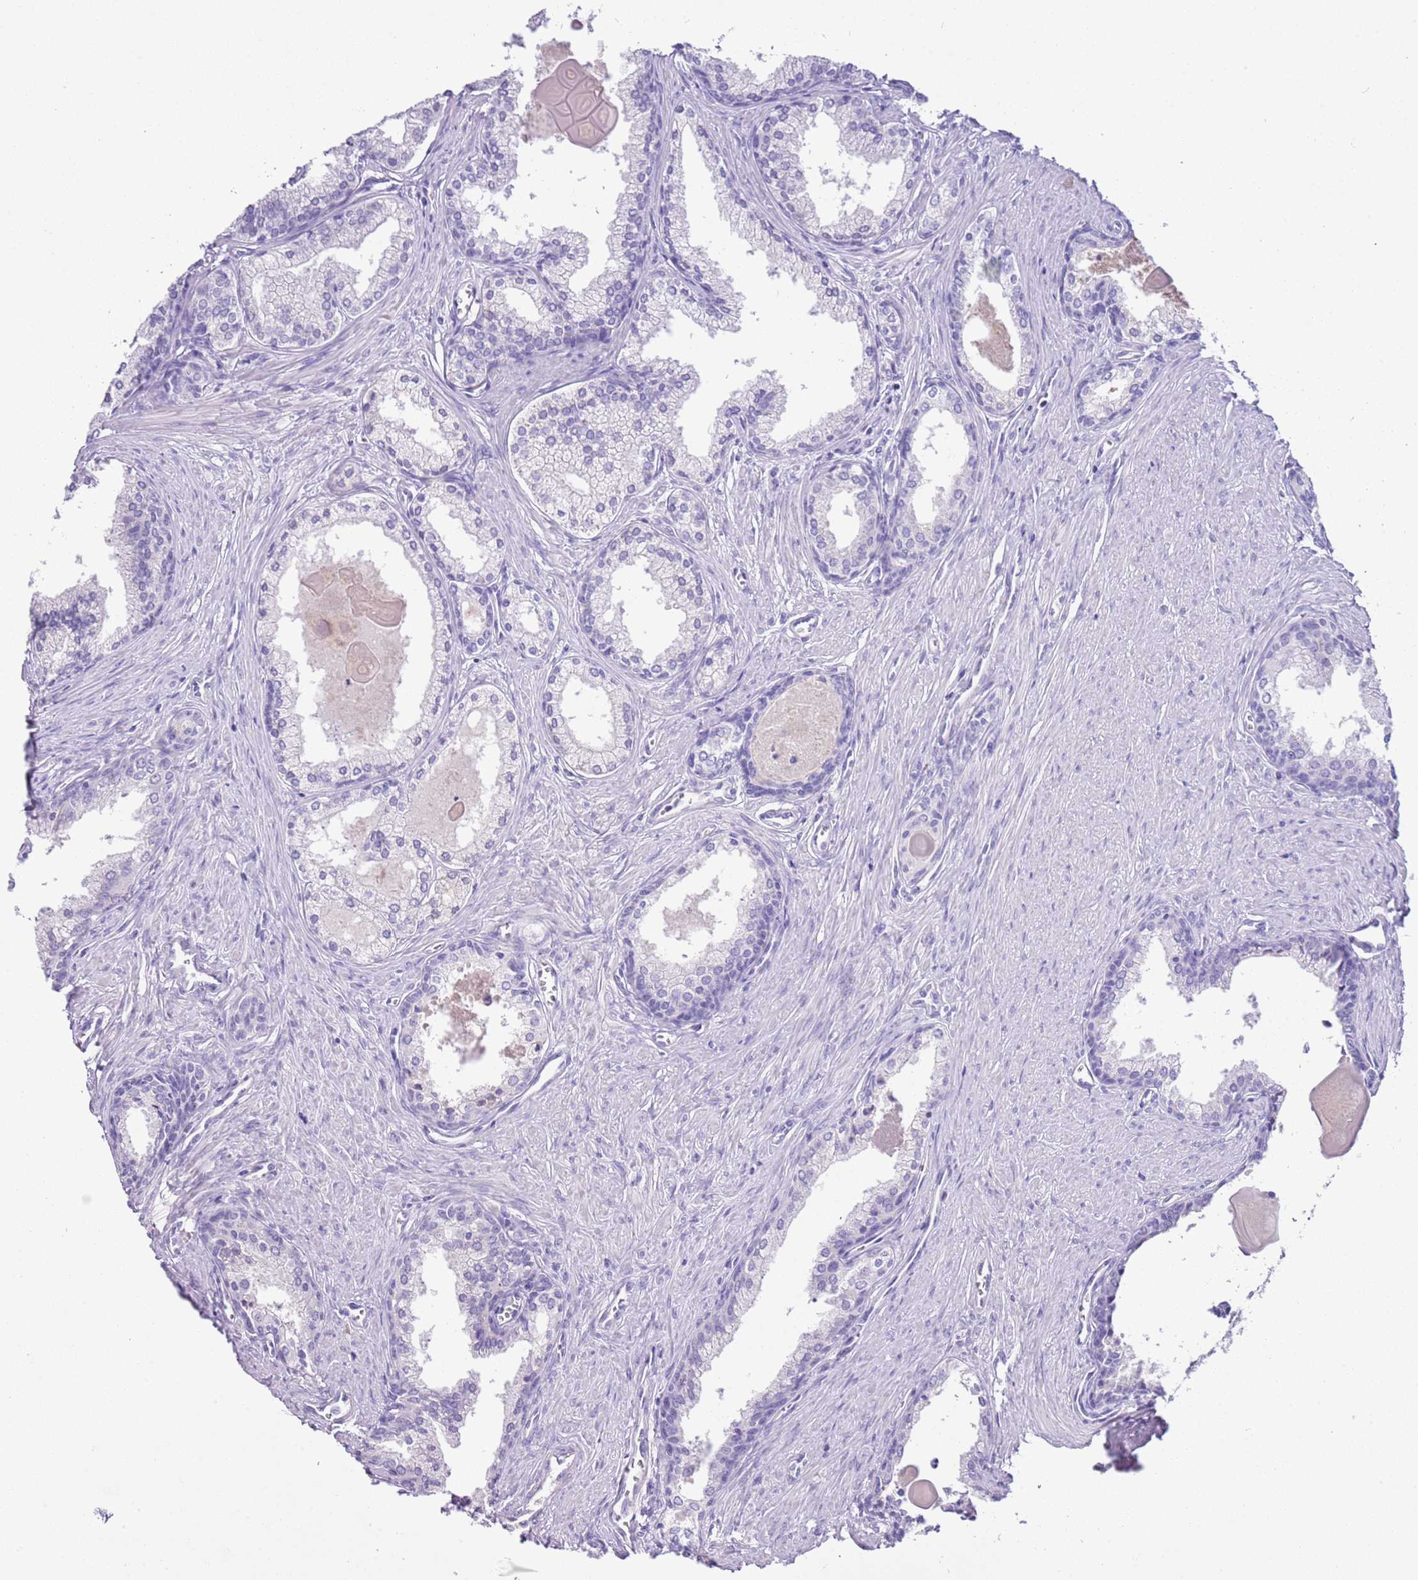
{"staining": {"intensity": "negative", "quantity": "none", "location": "none"}, "tissue": "prostate cancer", "cell_type": "Tumor cells", "image_type": "cancer", "snomed": [{"axis": "morphology", "description": "Adenocarcinoma, High grade"}, {"axis": "topography", "description": "Prostate"}], "caption": "Micrograph shows no significant protein staining in tumor cells of prostate cancer.", "gene": "IGKV3D-11", "patient": {"sex": "male", "age": 68}}